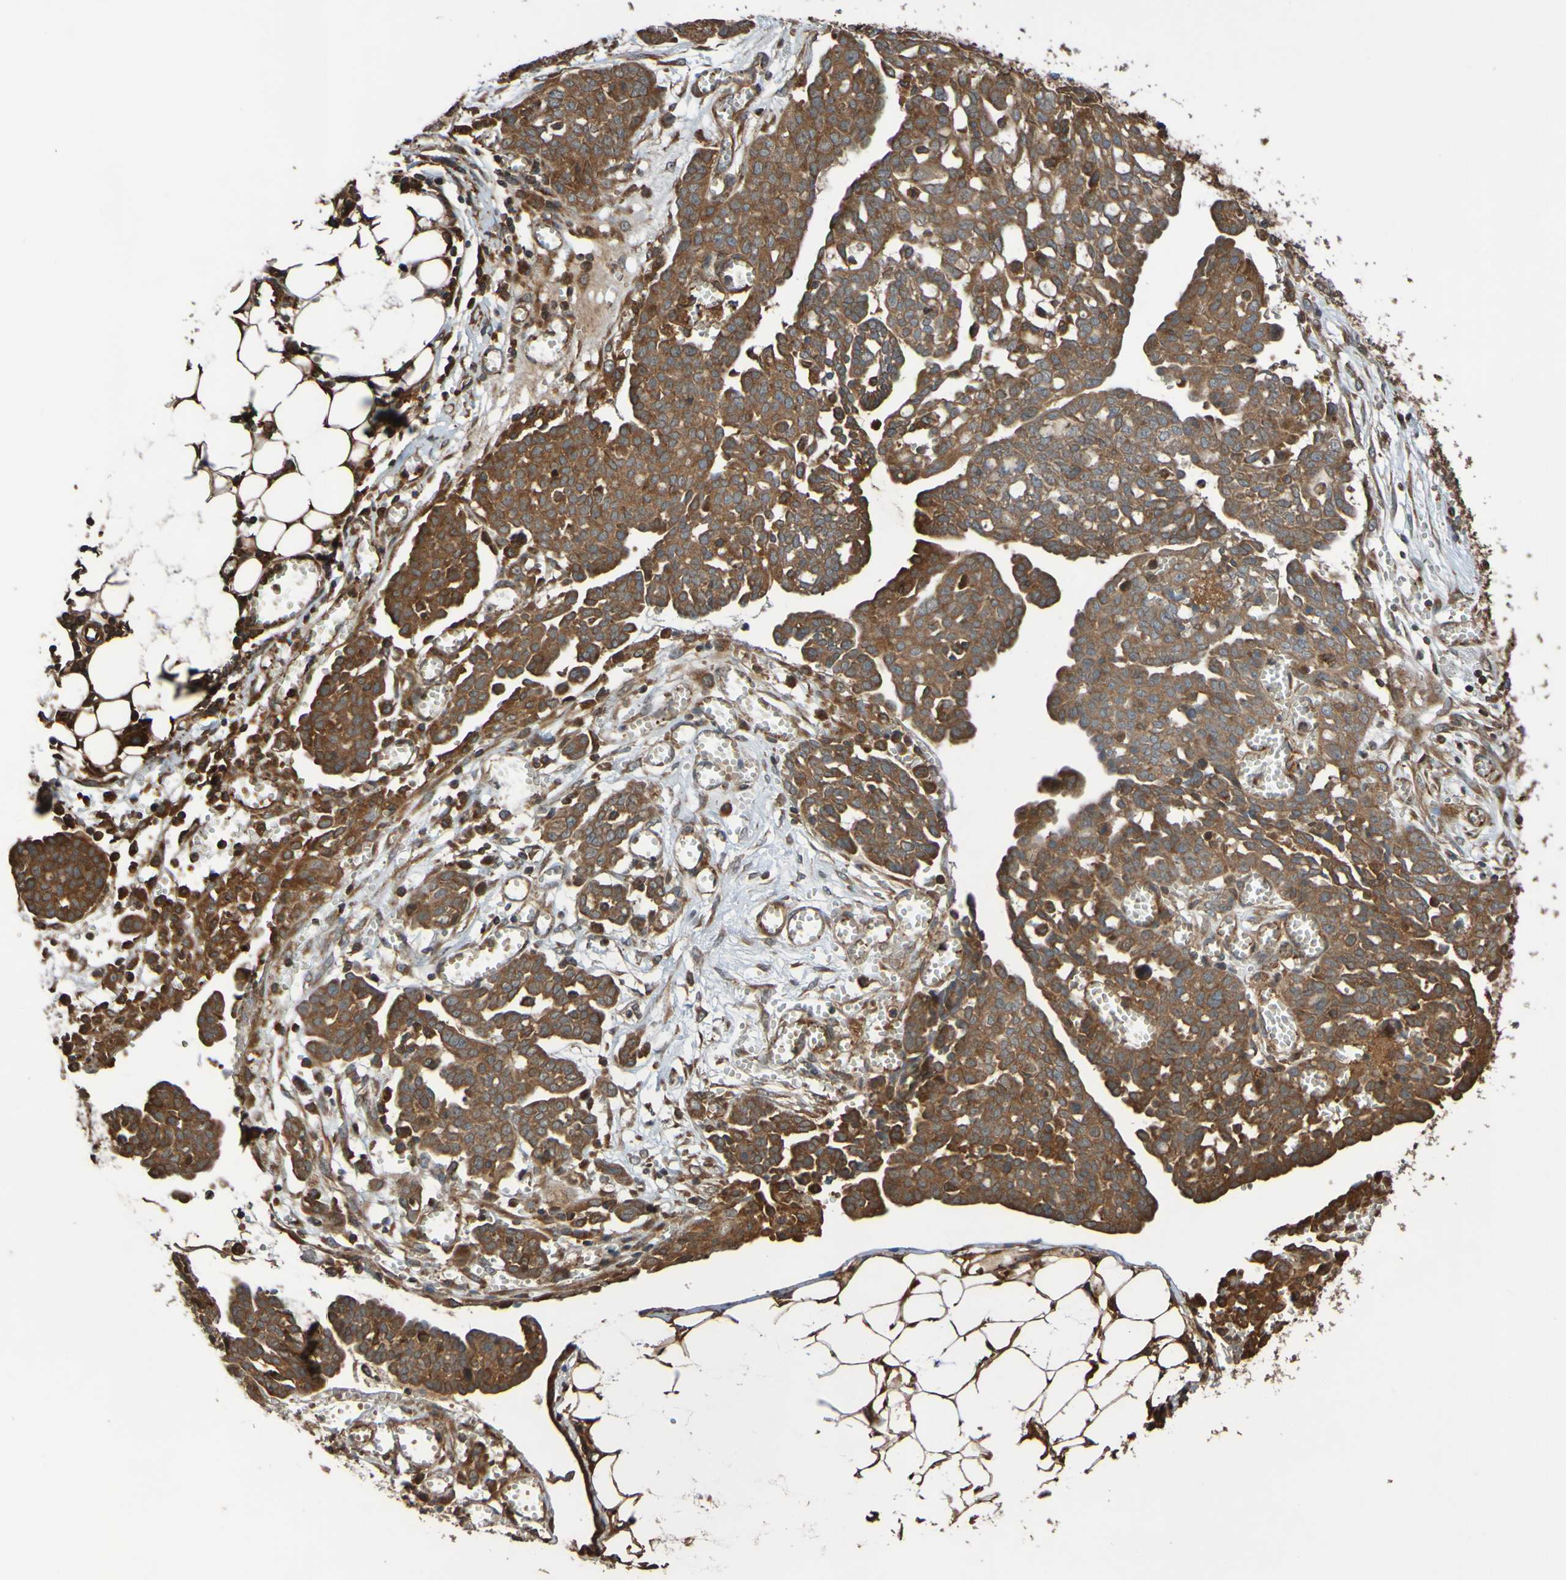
{"staining": {"intensity": "moderate", "quantity": ">75%", "location": "cytoplasmic/membranous"}, "tissue": "ovarian cancer", "cell_type": "Tumor cells", "image_type": "cancer", "snomed": [{"axis": "morphology", "description": "Cystadenocarcinoma, serous, NOS"}, {"axis": "topography", "description": "Soft tissue"}, {"axis": "topography", "description": "Ovary"}], "caption": "A brown stain labels moderate cytoplasmic/membranous expression of a protein in ovarian serous cystadenocarcinoma tumor cells.", "gene": "UCN", "patient": {"sex": "female", "age": 57}}